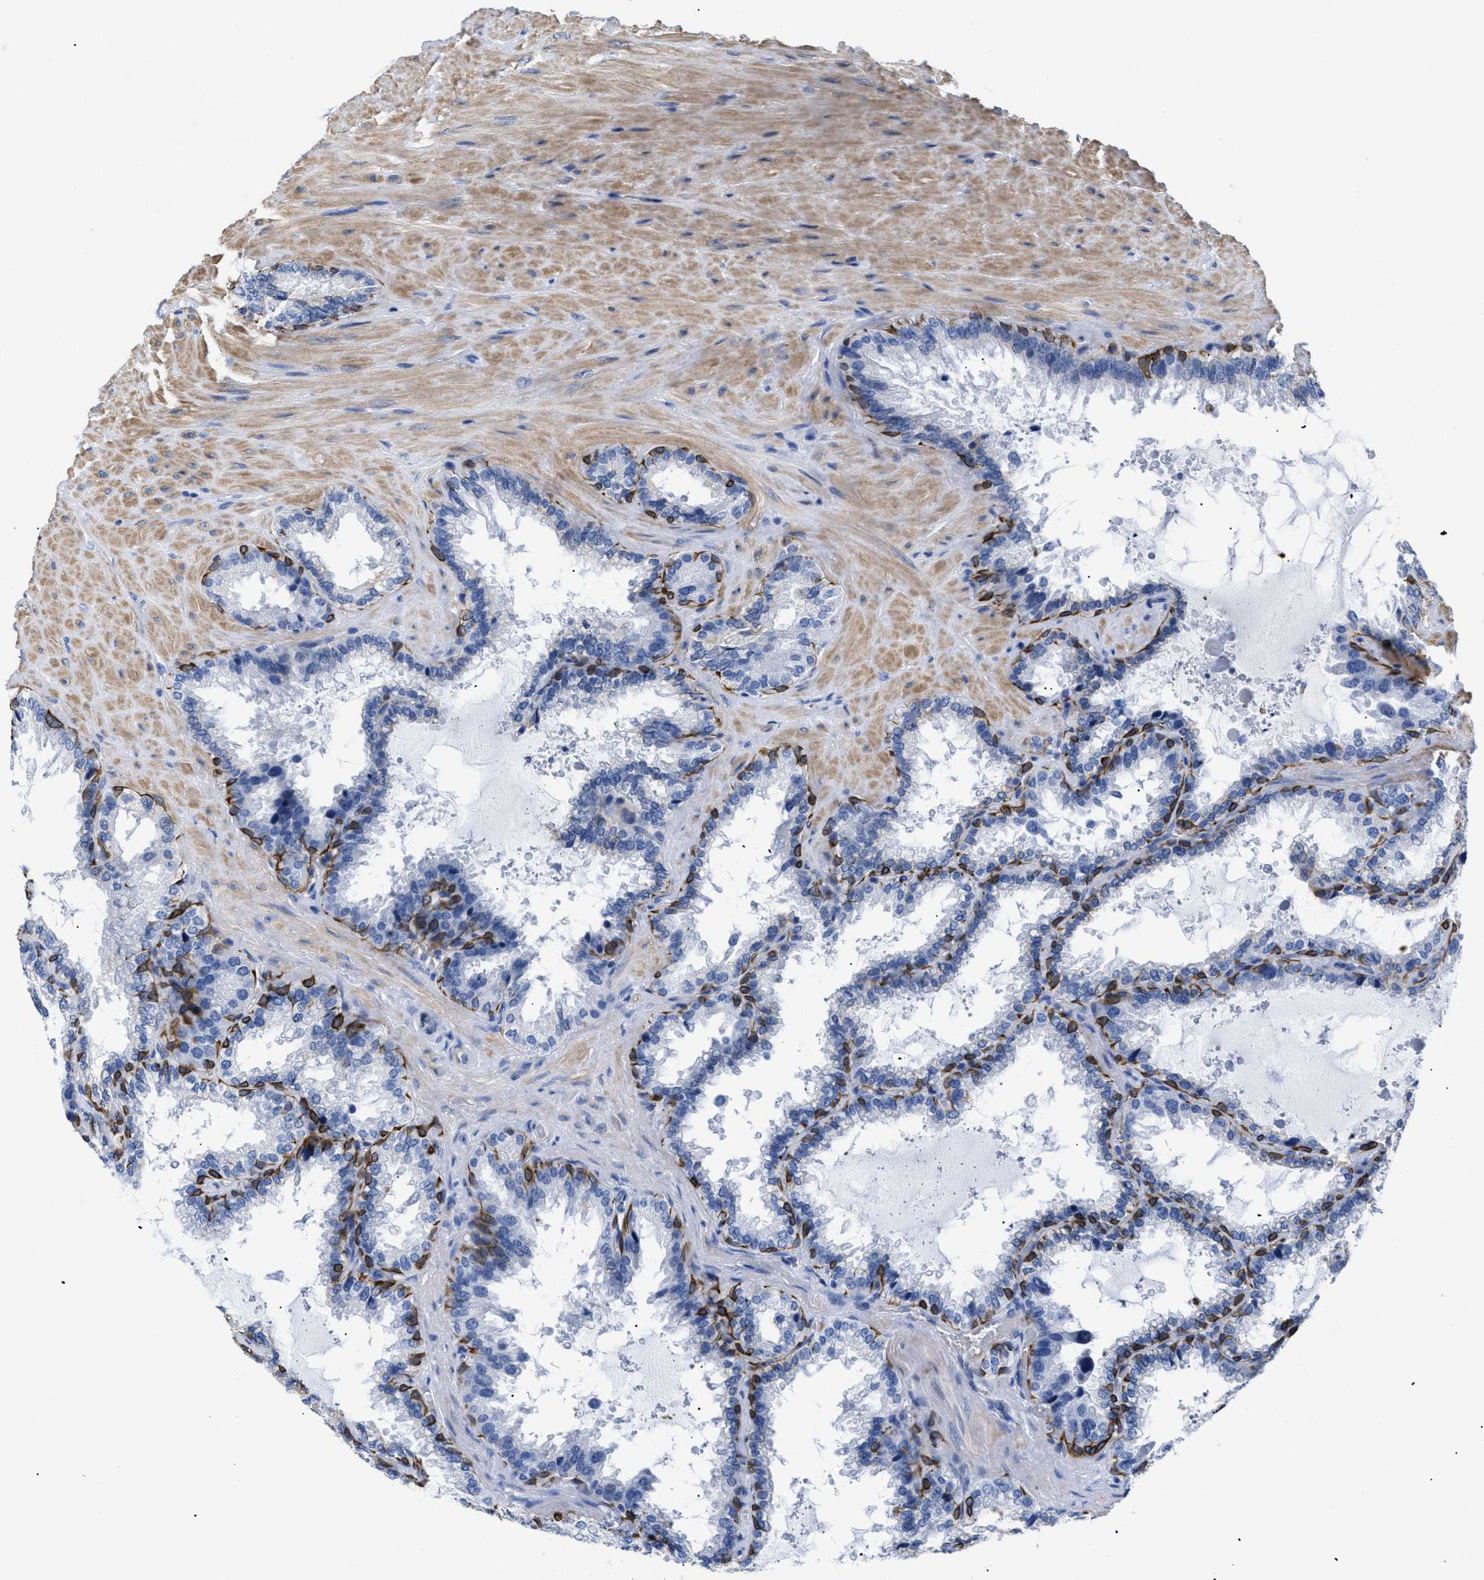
{"staining": {"intensity": "strong", "quantity": "<25%", "location": "cytoplasmic/membranous"}, "tissue": "seminal vesicle", "cell_type": "Glandular cells", "image_type": "normal", "snomed": [{"axis": "morphology", "description": "Normal tissue, NOS"}, {"axis": "topography", "description": "Seminal veicle"}], "caption": "Glandular cells demonstrate medium levels of strong cytoplasmic/membranous staining in approximately <25% of cells in benign human seminal vesicle.", "gene": "TMEM68", "patient": {"sex": "male", "age": 46}}